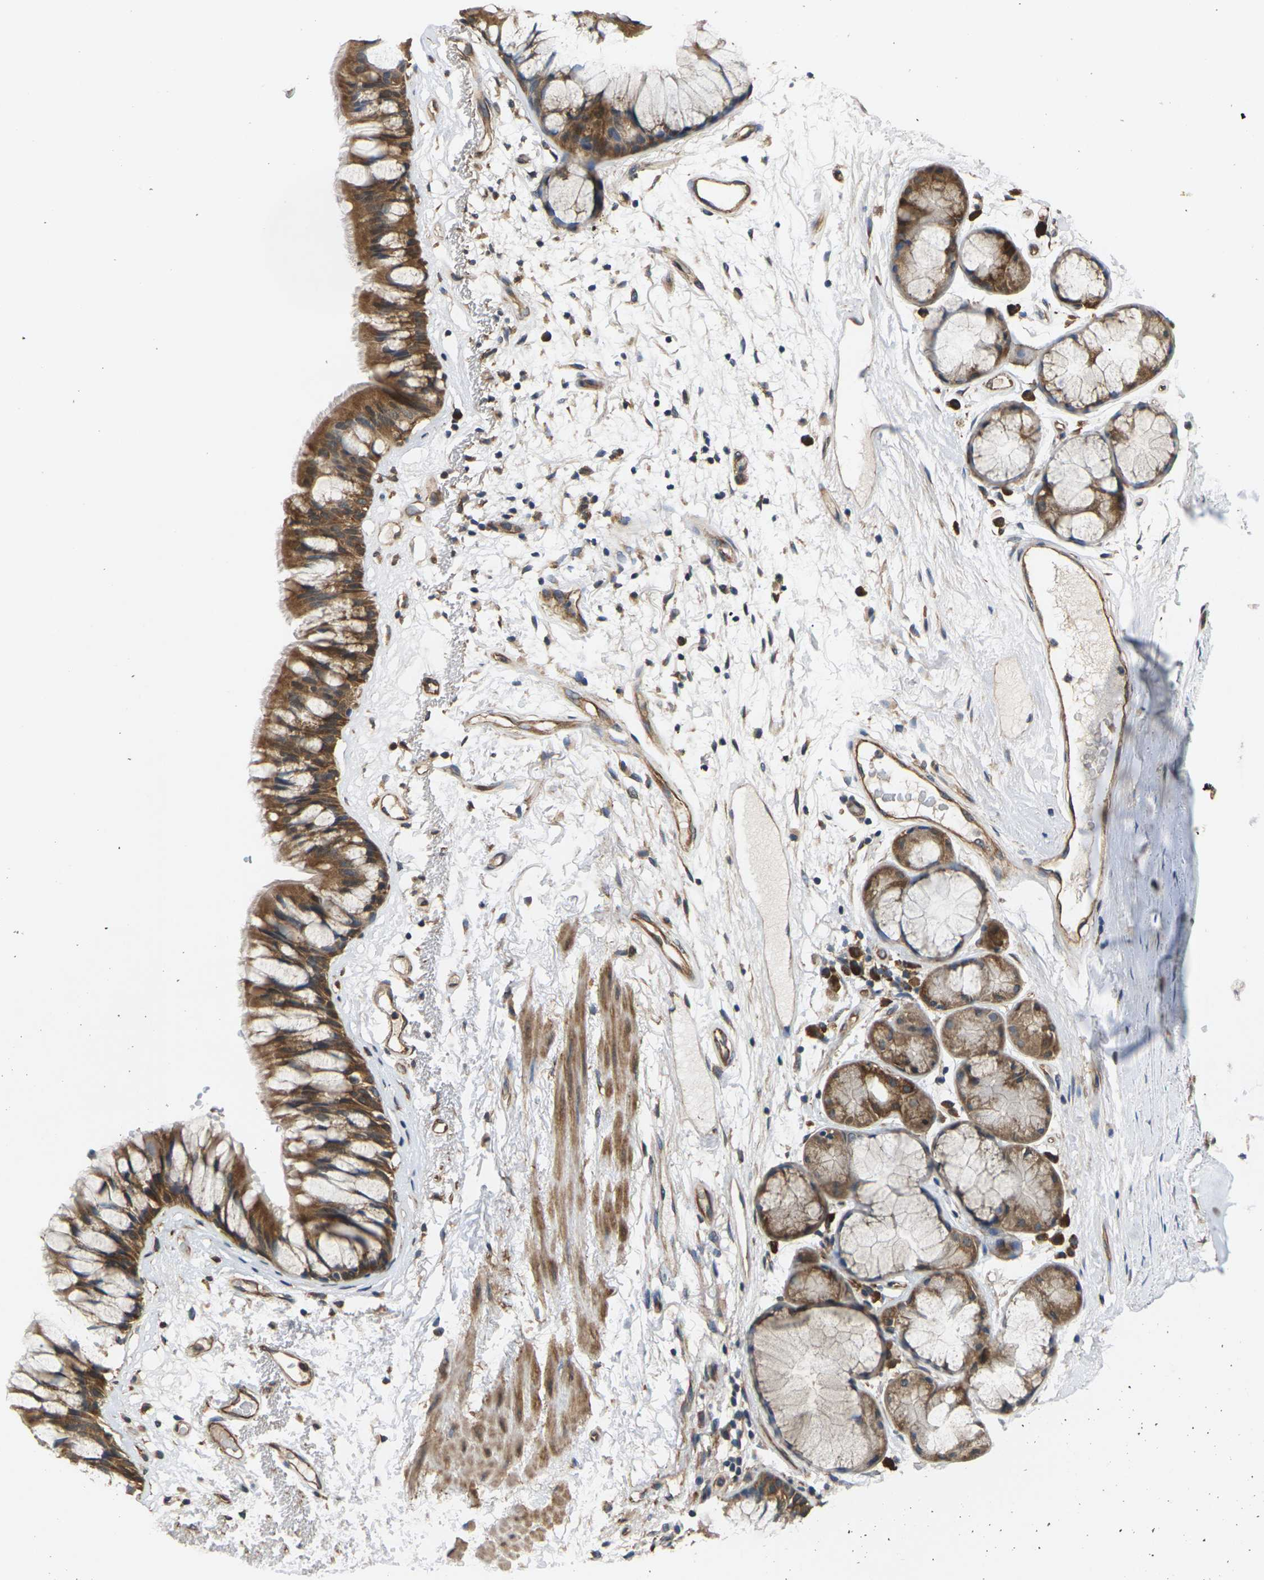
{"staining": {"intensity": "moderate", "quantity": ">75%", "location": "cytoplasmic/membranous"}, "tissue": "bronchus", "cell_type": "Respiratory epithelial cells", "image_type": "normal", "snomed": [{"axis": "morphology", "description": "Normal tissue, NOS"}, {"axis": "topography", "description": "Bronchus"}], "caption": "Immunohistochemistry (IHC) histopathology image of normal human bronchus stained for a protein (brown), which demonstrates medium levels of moderate cytoplasmic/membranous expression in about >75% of respiratory epithelial cells.", "gene": "NRAS", "patient": {"sex": "male", "age": 66}}